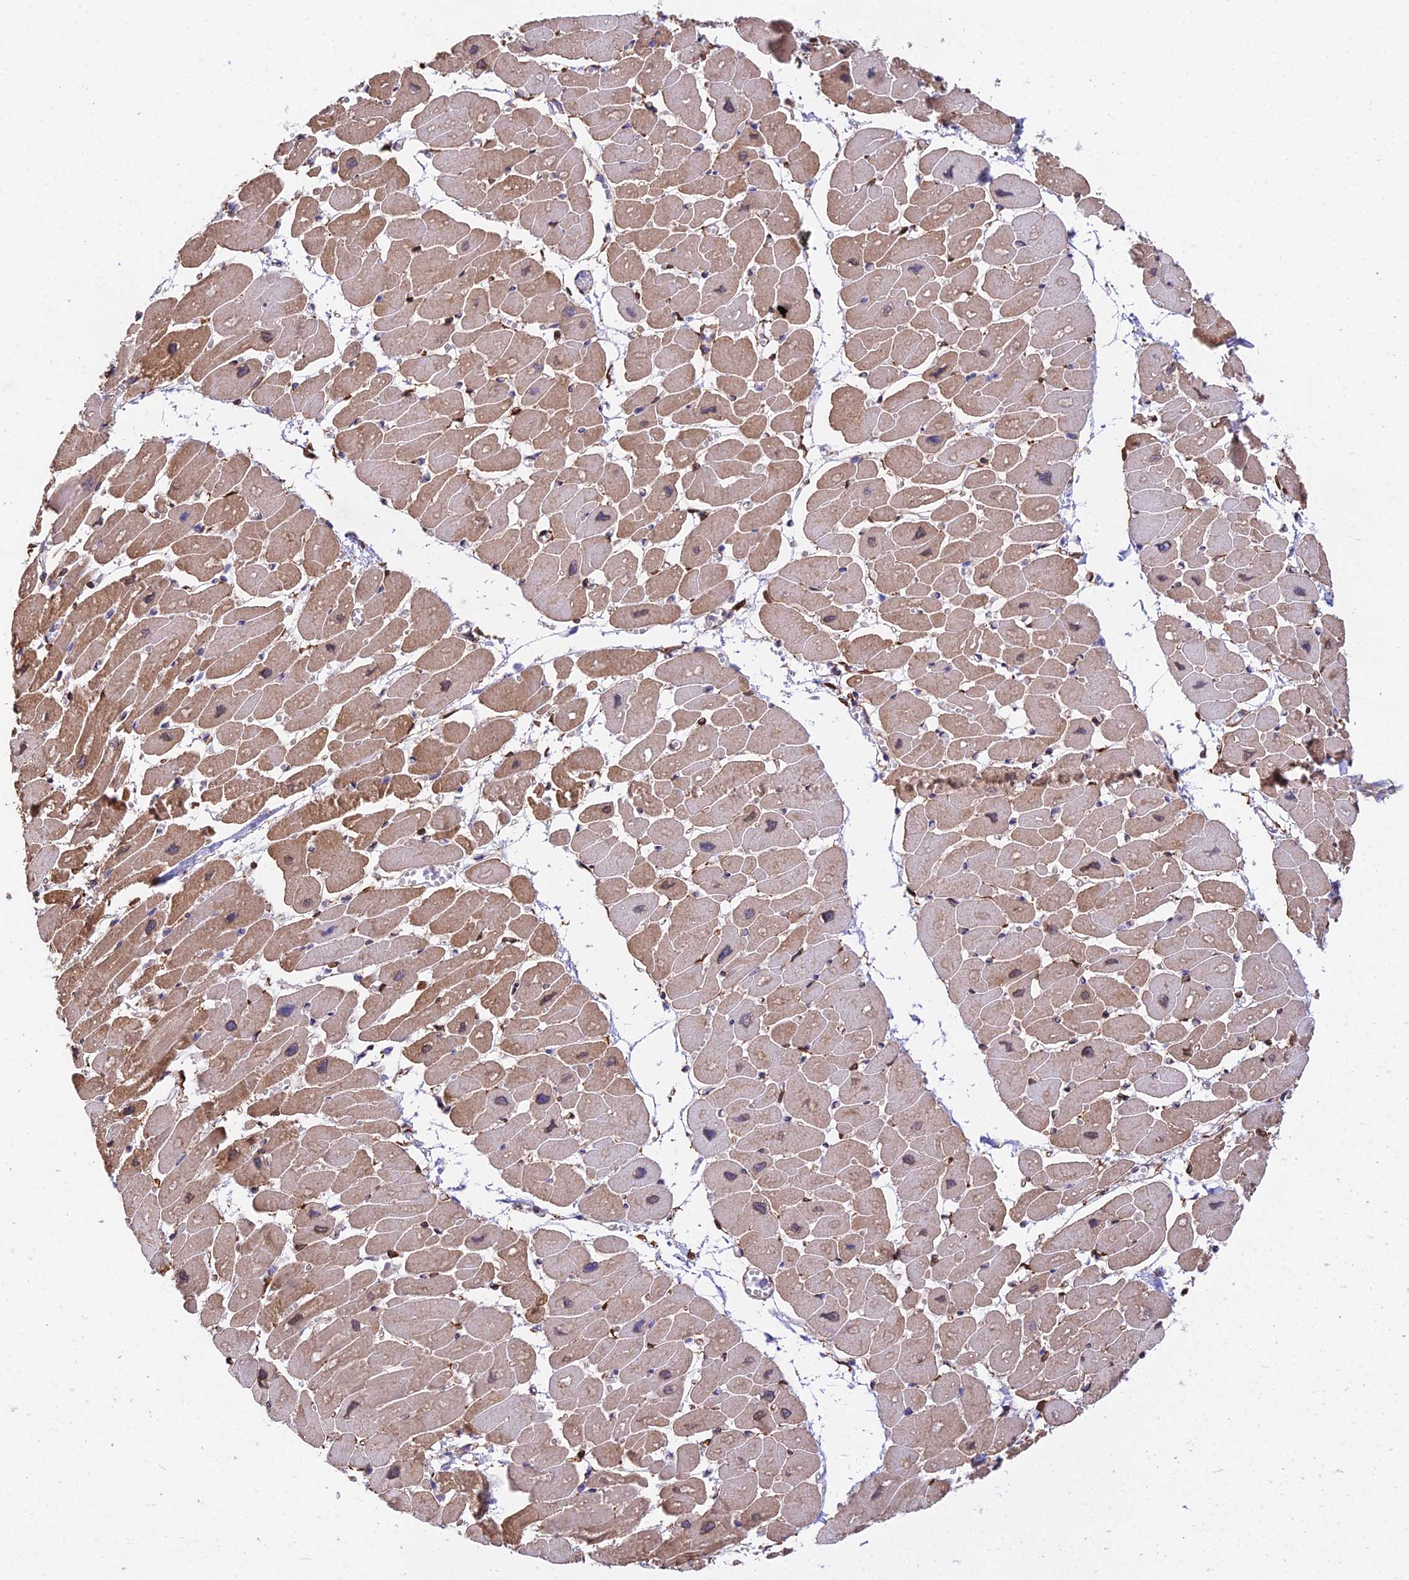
{"staining": {"intensity": "moderate", "quantity": "25%-75%", "location": "cytoplasmic/membranous,nuclear"}, "tissue": "heart muscle", "cell_type": "Cardiomyocytes", "image_type": "normal", "snomed": [{"axis": "morphology", "description": "Normal tissue, NOS"}, {"axis": "topography", "description": "Heart"}], "caption": "Normal heart muscle exhibits moderate cytoplasmic/membranous,nuclear expression in approximately 25%-75% of cardiomyocytes, visualized by immunohistochemistry.", "gene": "MXRA7", "patient": {"sex": "female", "age": 54}}